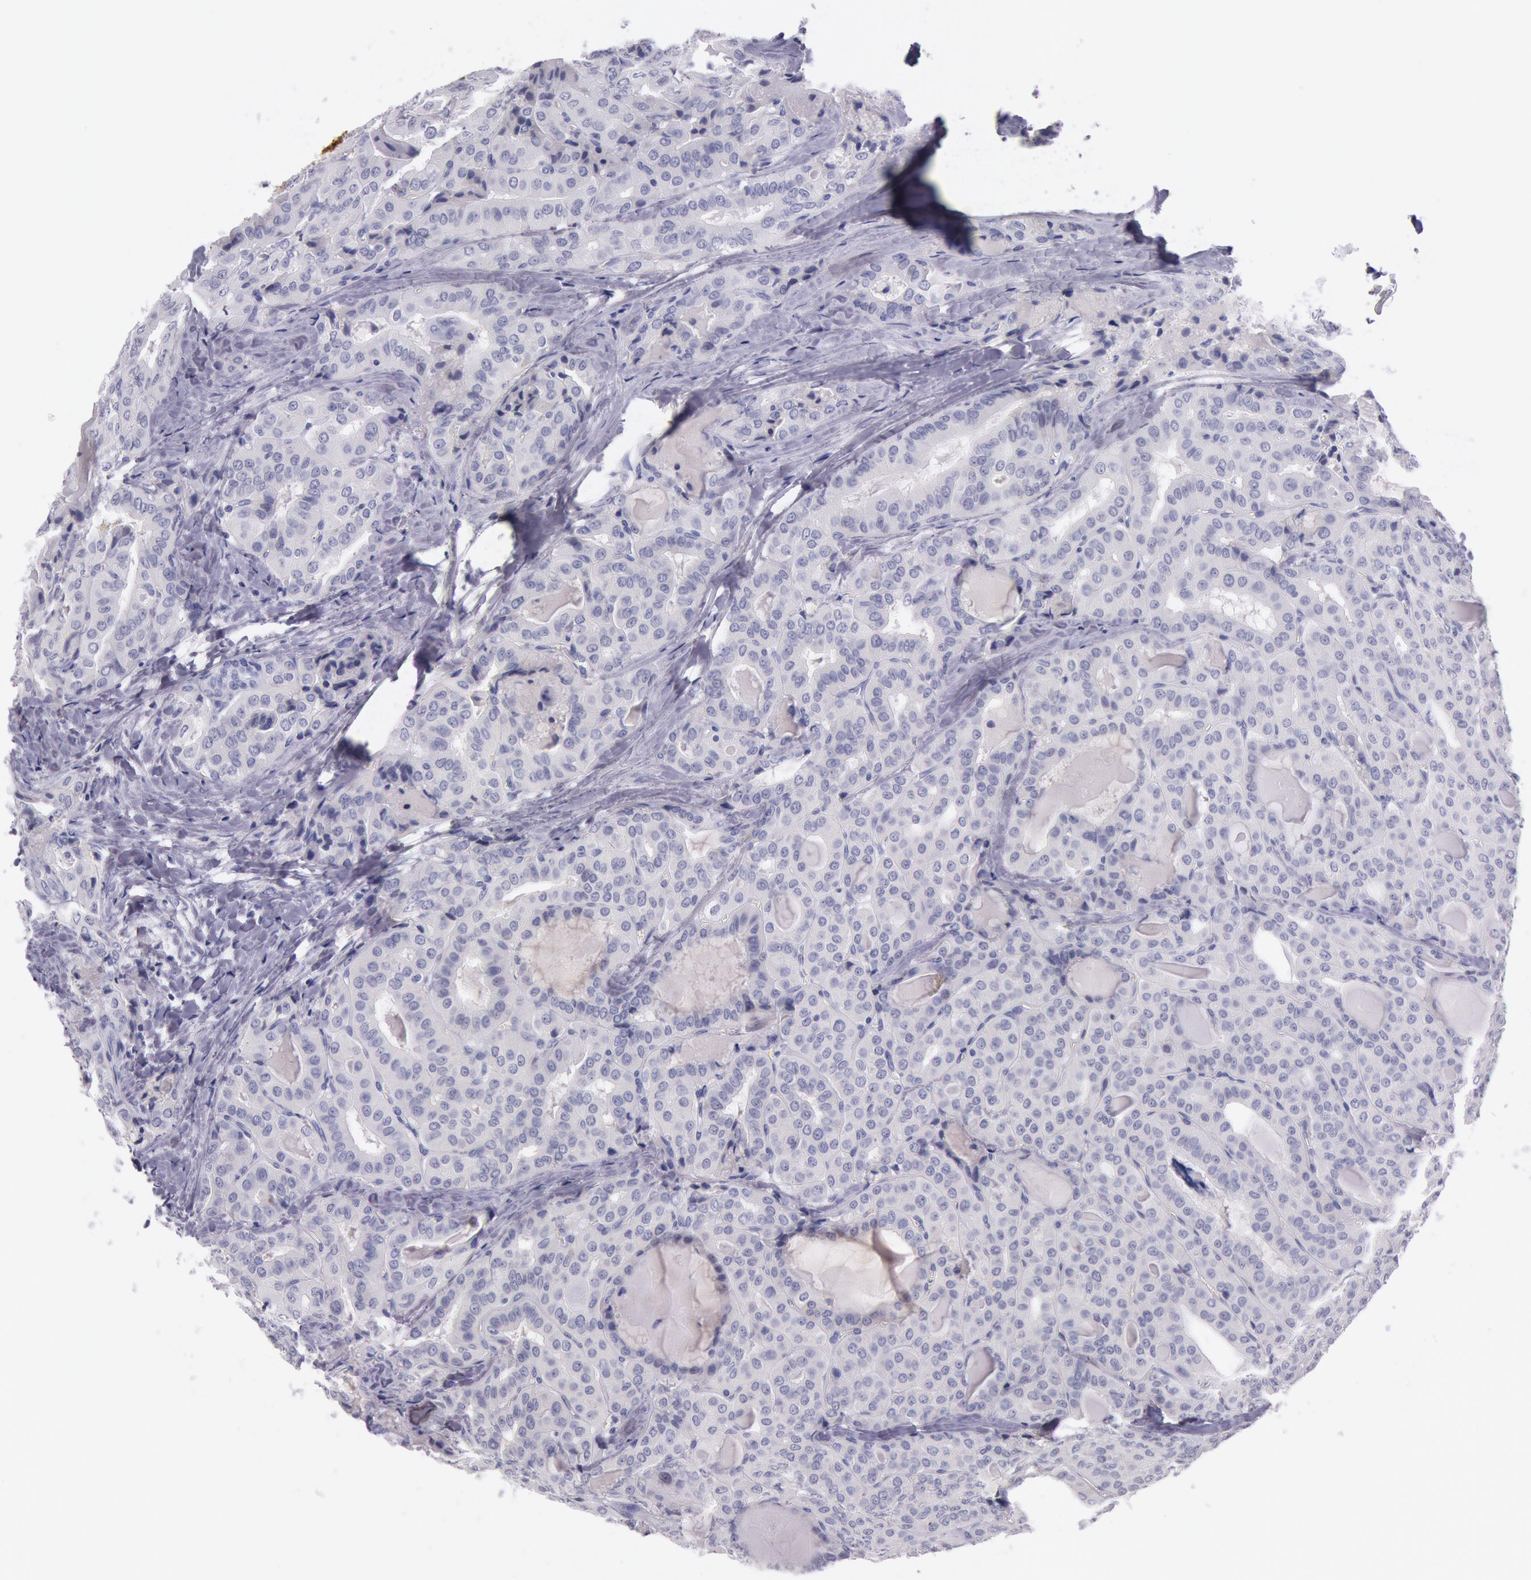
{"staining": {"intensity": "negative", "quantity": "none", "location": "none"}, "tissue": "thyroid cancer", "cell_type": "Tumor cells", "image_type": "cancer", "snomed": [{"axis": "morphology", "description": "Papillary adenocarcinoma, NOS"}, {"axis": "topography", "description": "Thyroid gland"}], "caption": "IHC of human thyroid cancer displays no positivity in tumor cells.", "gene": "EGFR", "patient": {"sex": "female", "age": 71}}